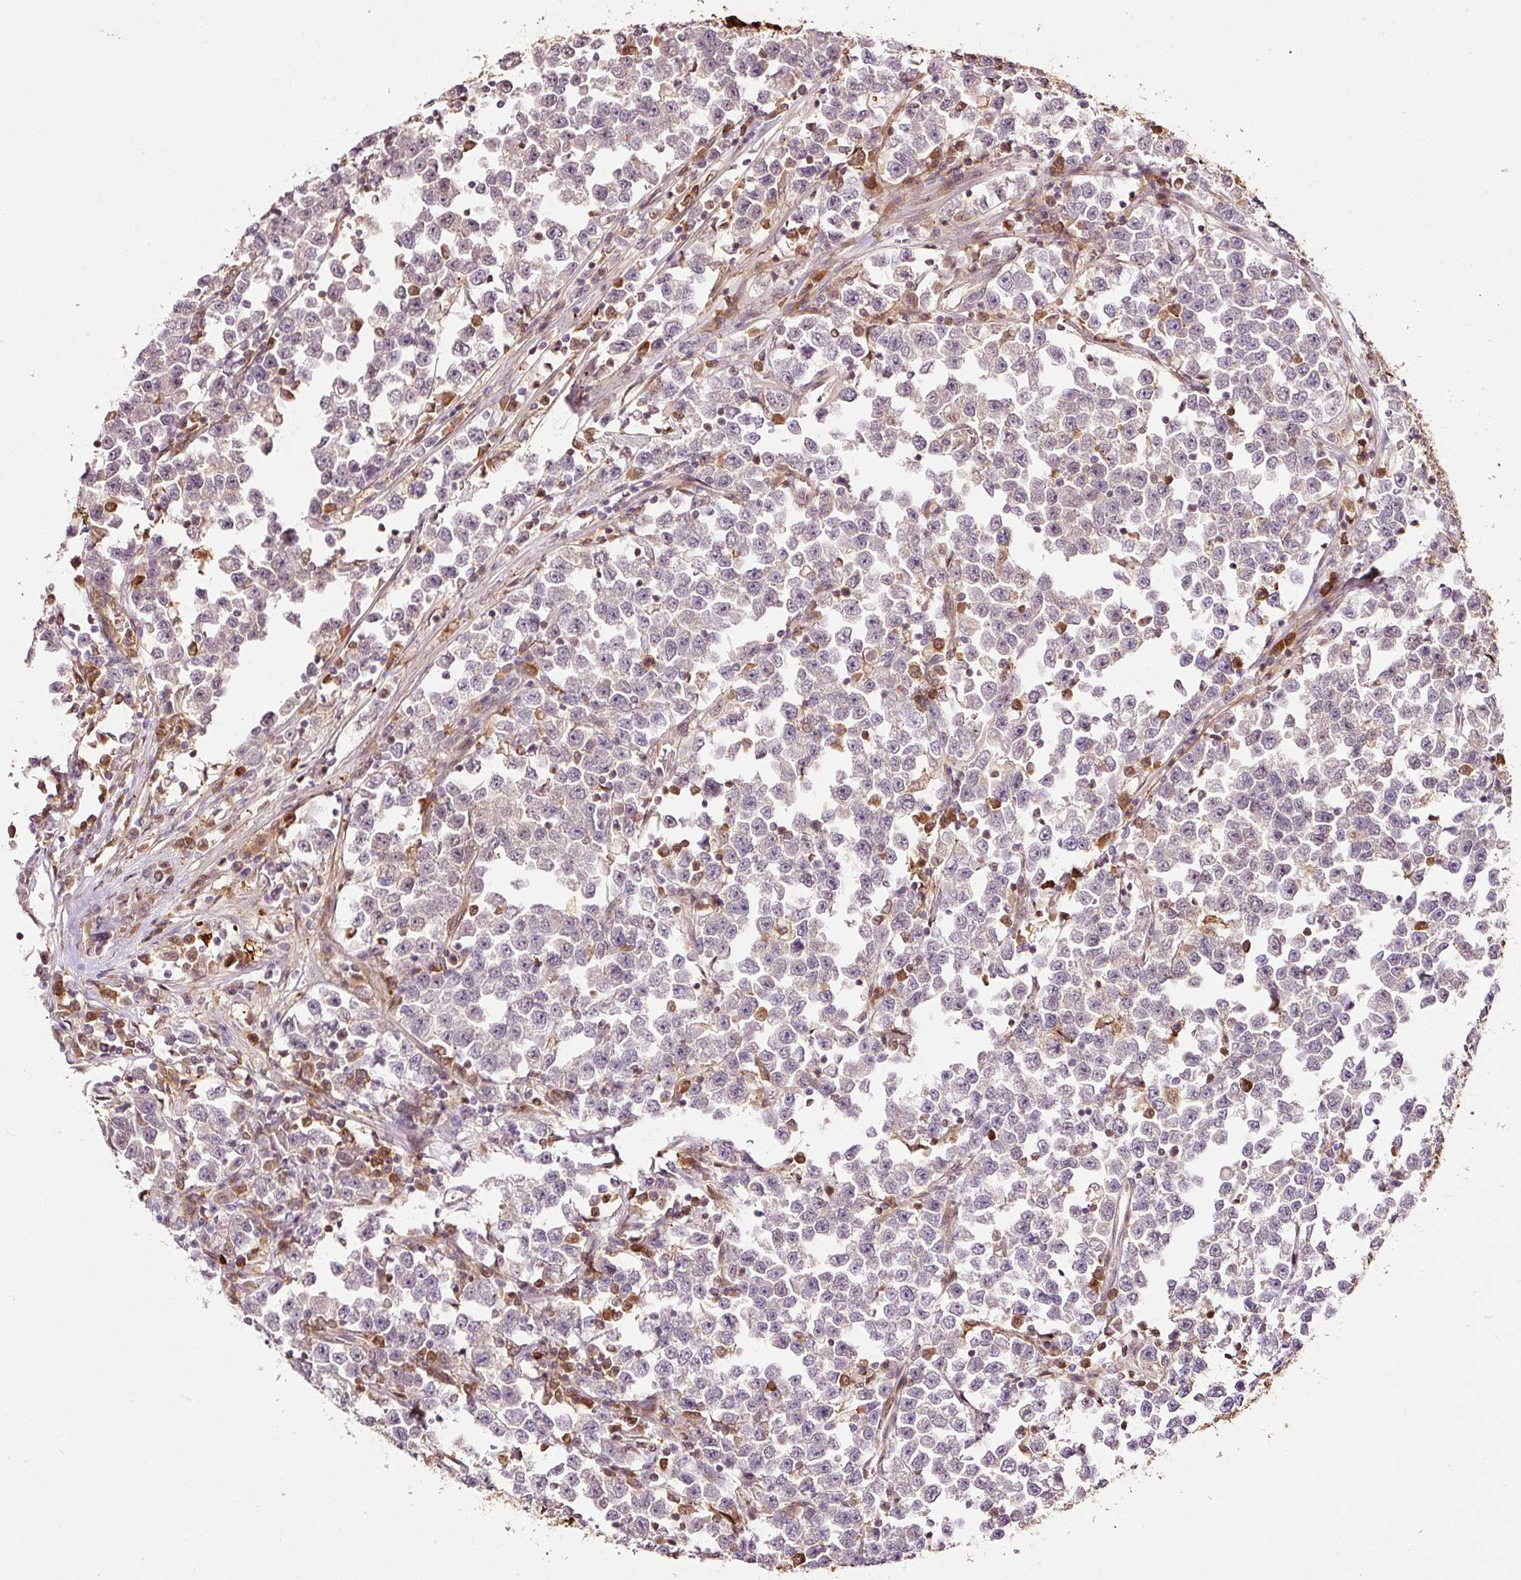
{"staining": {"intensity": "moderate", "quantity": "<25%", "location": "cytoplasmic/membranous,nuclear"}, "tissue": "testis cancer", "cell_type": "Tumor cells", "image_type": "cancer", "snomed": [{"axis": "morphology", "description": "Seminoma, NOS"}, {"axis": "topography", "description": "Testis"}], "caption": "Tumor cells demonstrate low levels of moderate cytoplasmic/membranous and nuclear positivity in about <25% of cells in human testis cancer (seminoma). The protein is shown in brown color, while the nuclei are stained blue.", "gene": "FBXL14", "patient": {"sex": "male", "age": 43}}